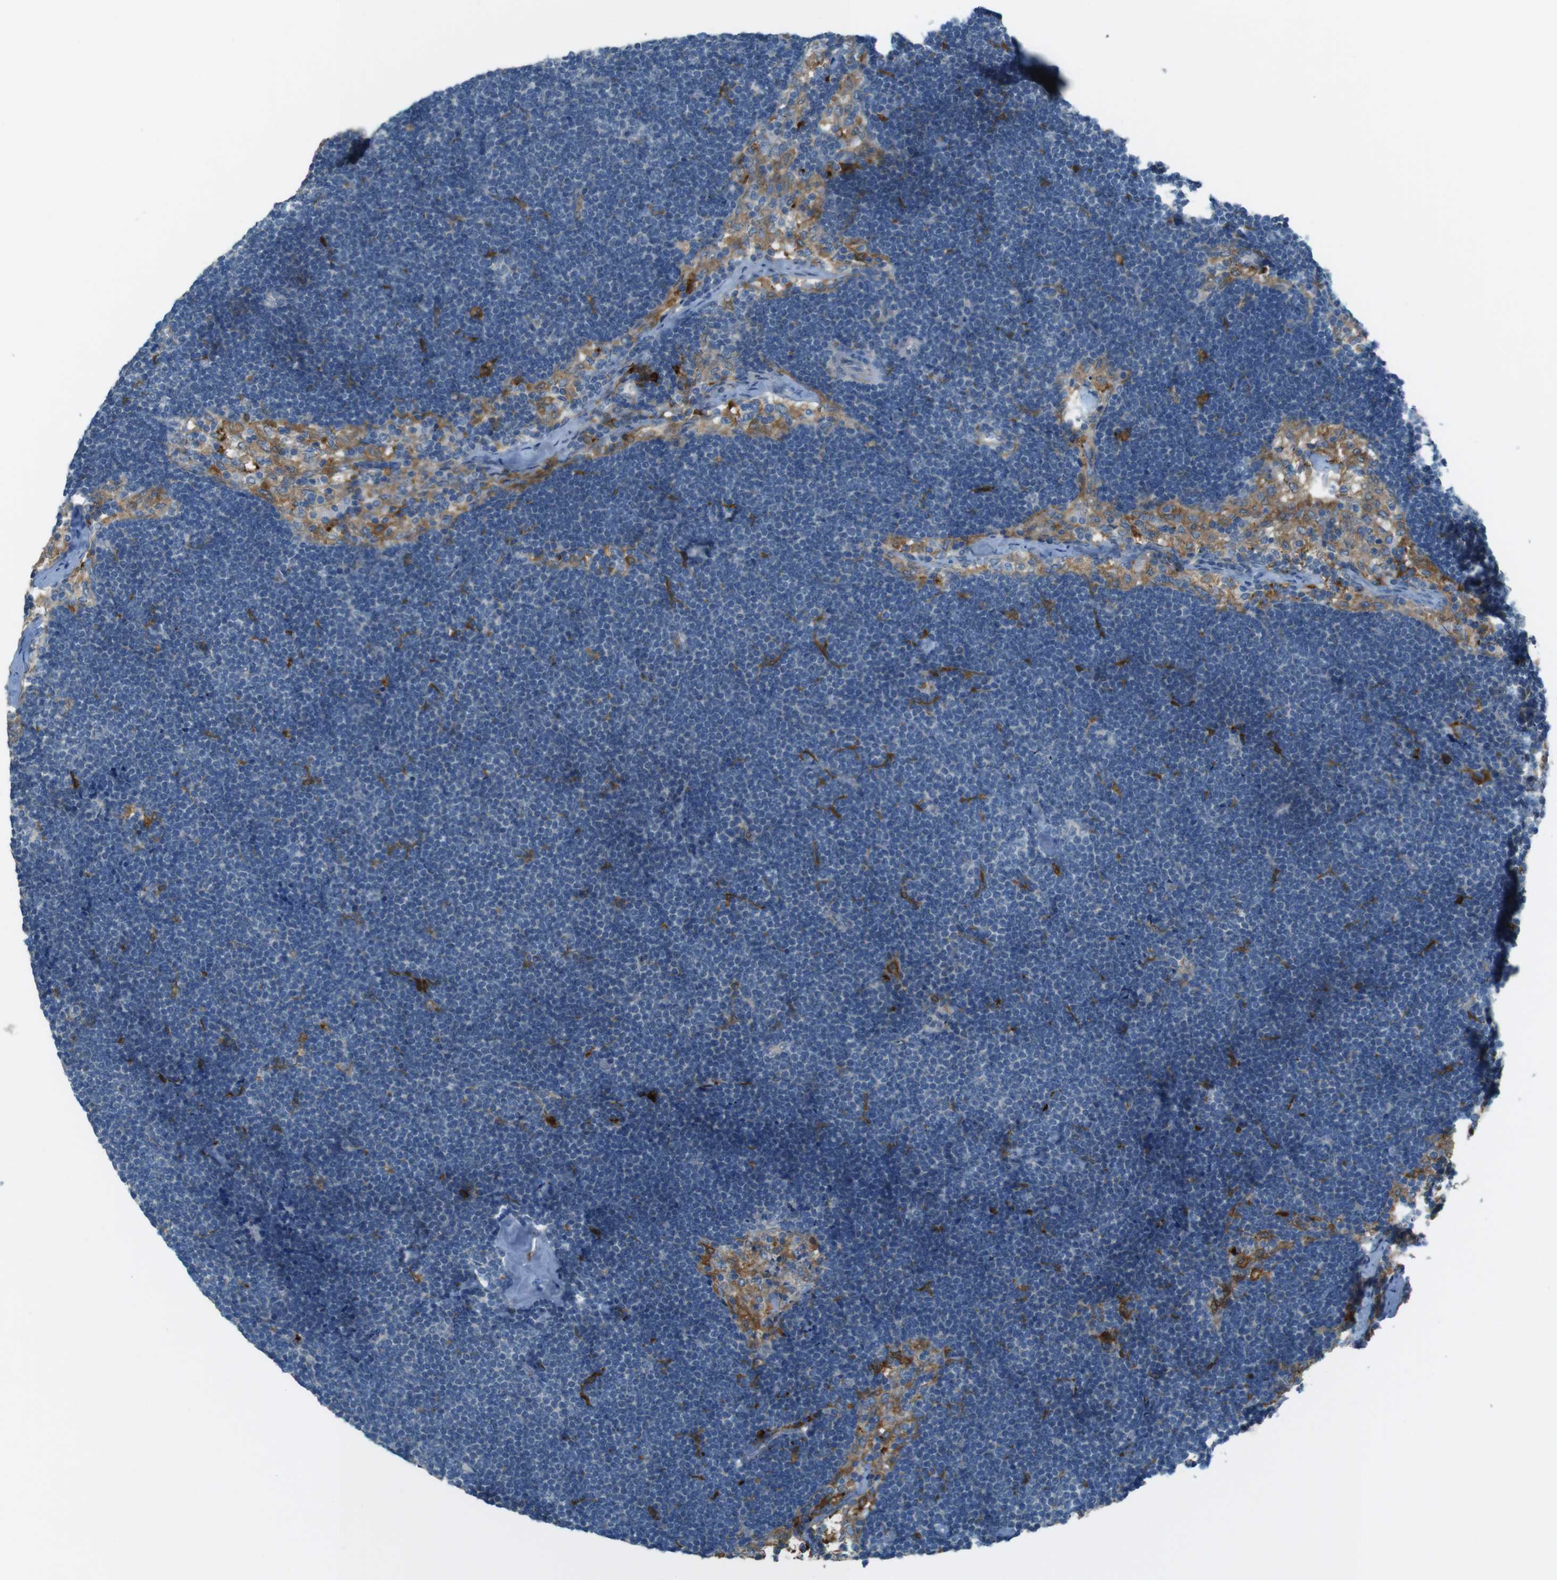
{"staining": {"intensity": "negative", "quantity": "none", "location": "none"}, "tissue": "lymph node", "cell_type": "Germinal center cells", "image_type": "normal", "snomed": [{"axis": "morphology", "description": "Normal tissue, NOS"}, {"axis": "topography", "description": "Lymph node"}], "caption": "Protein analysis of normal lymph node exhibits no significant expression in germinal center cells. The staining was performed using DAB to visualize the protein expression in brown, while the nuclei were stained in blue with hematoxylin (Magnification: 20x).", "gene": "TMEM41B", "patient": {"sex": "male", "age": 63}}